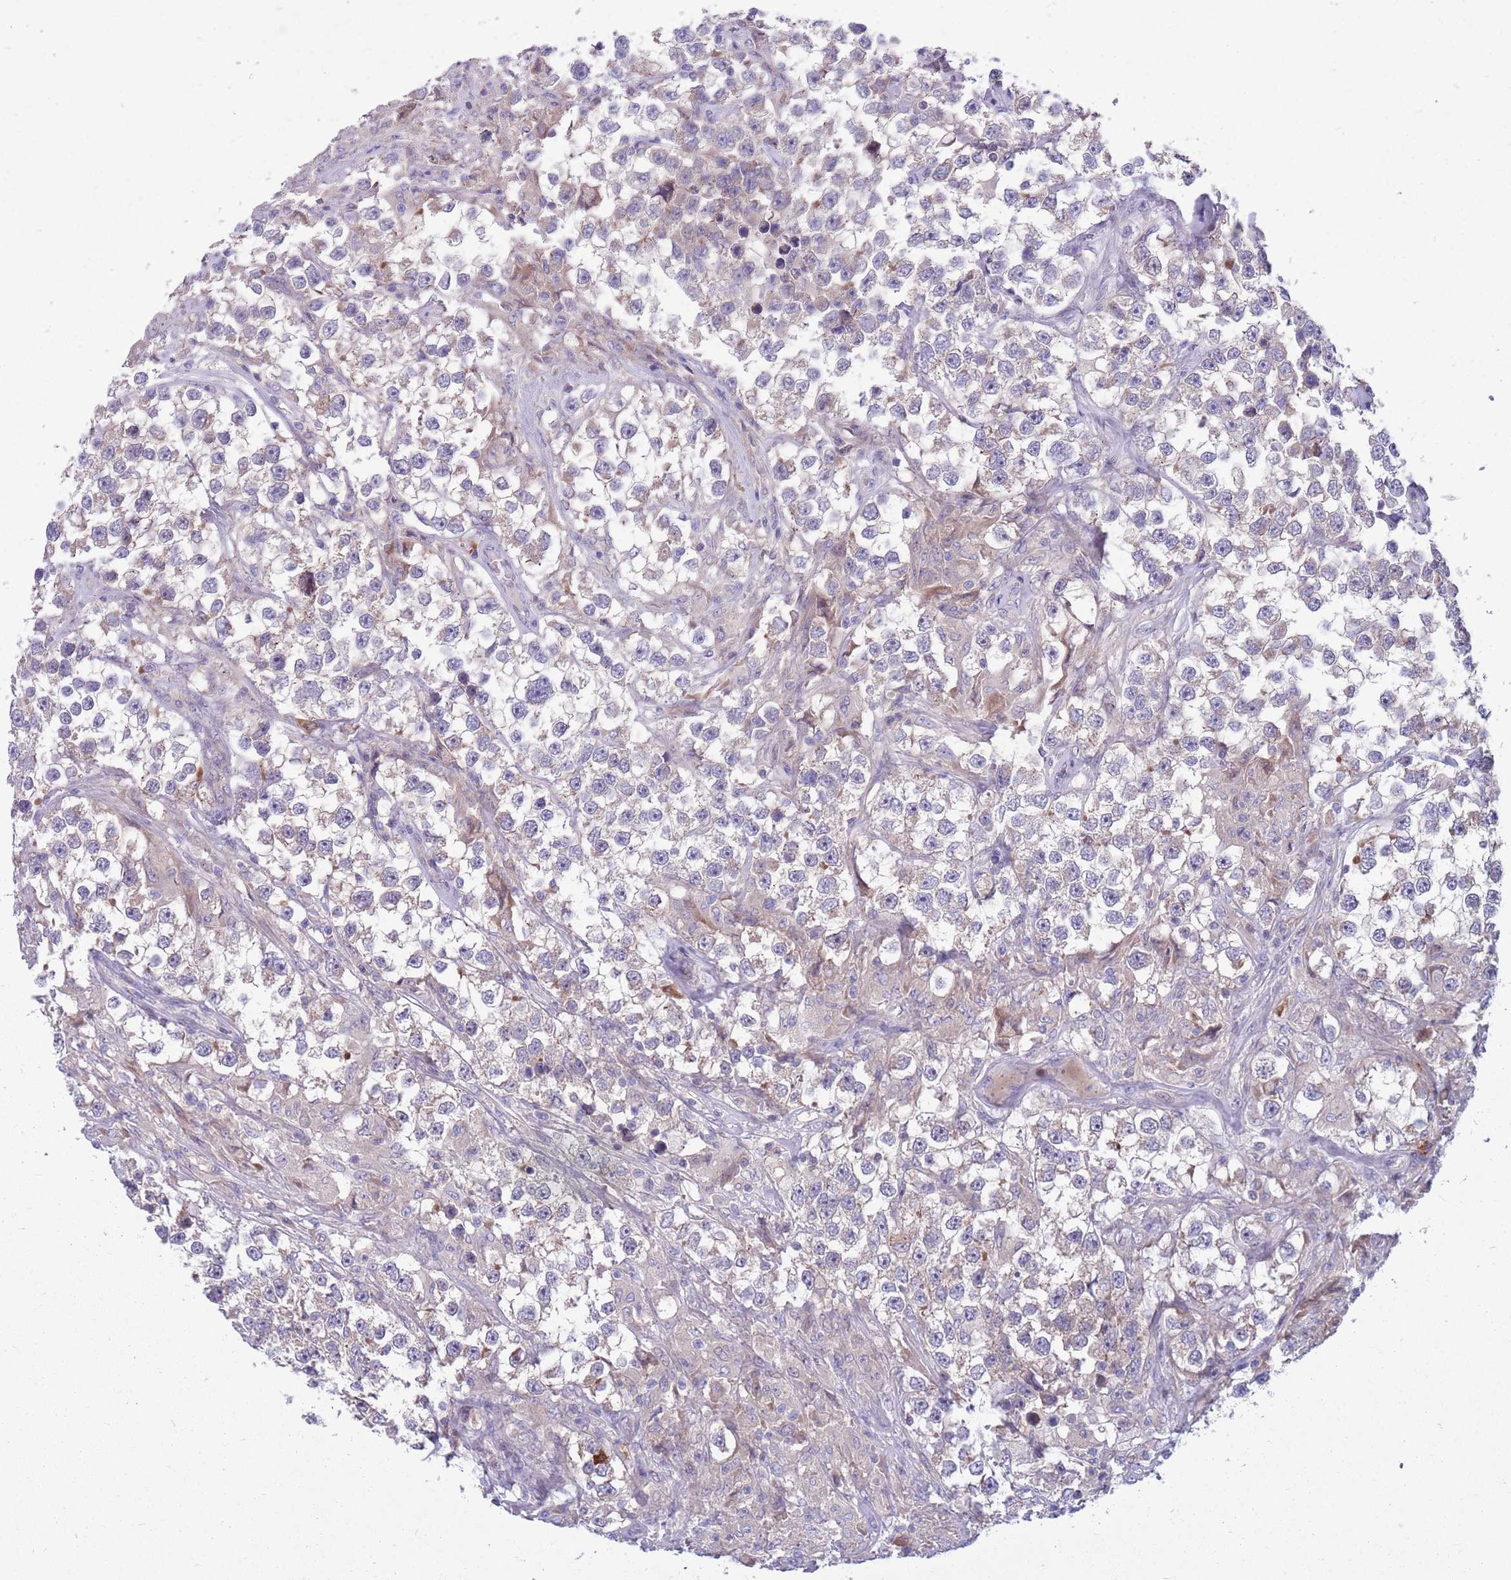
{"staining": {"intensity": "negative", "quantity": "none", "location": "none"}, "tissue": "testis cancer", "cell_type": "Tumor cells", "image_type": "cancer", "snomed": [{"axis": "morphology", "description": "Seminoma, NOS"}, {"axis": "topography", "description": "Testis"}], "caption": "A high-resolution photomicrograph shows IHC staining of testis cancer, which reveals no significant expression in tumor cells.", "gene": "KLHL29", "patient": {"sex": "male", "age": 46}}